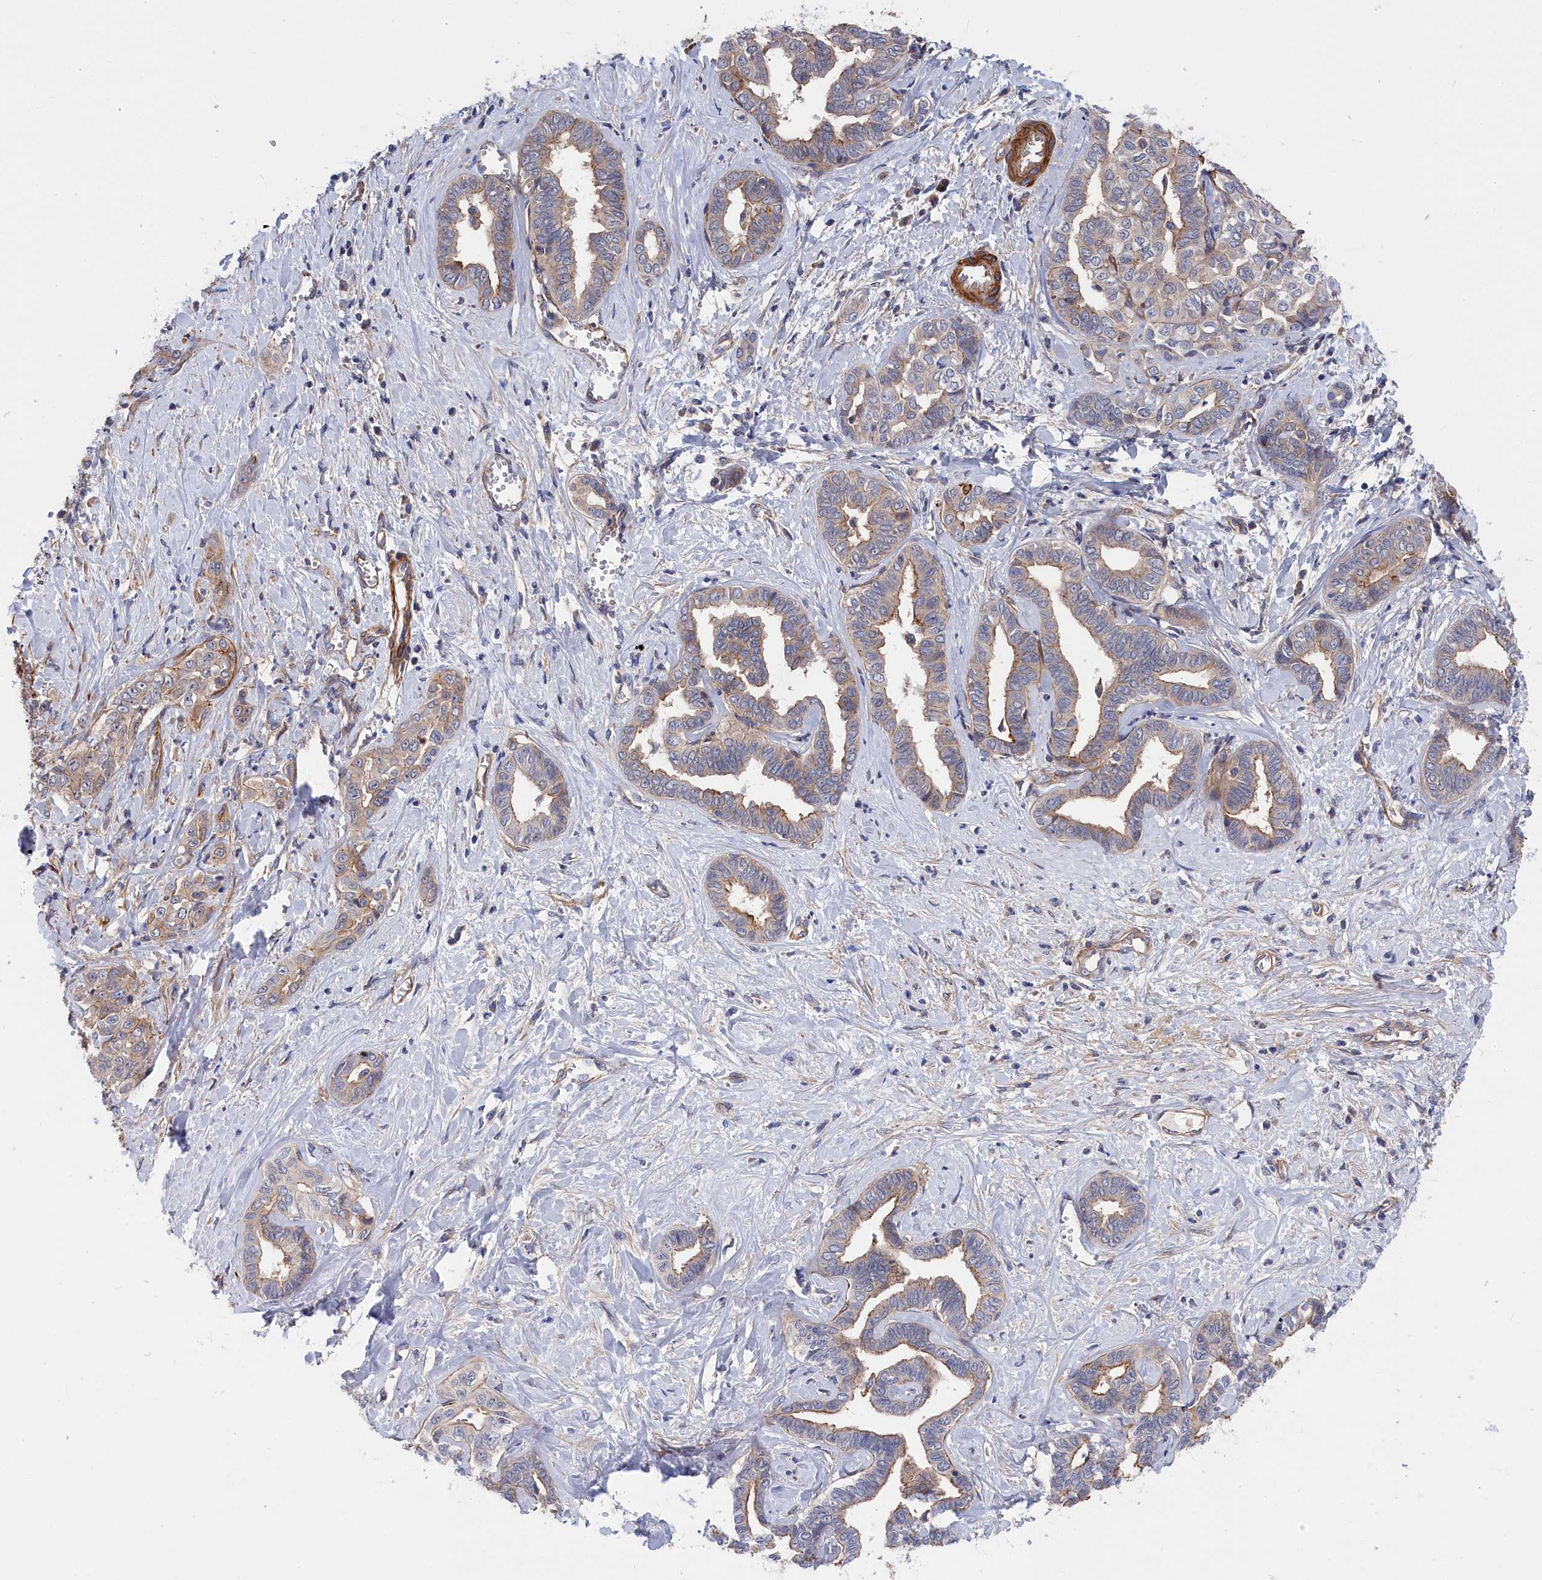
{"staining": {"intensity": "weak", "quantity": "25%-75%", "location": "cytoplasmic/membranous"}, "tissue": "liver cancer", "cell_type": "Tumor cells", "image_type": "cancer", "snomed": [{"axis": "morphology", "description": "Cholangiocarcinoma"}, {"axis": "topography", "description": "Liver"}], "caption": "IHC (DAB) staining of cholangiocarcinoma (liver) shows weak cytoplasmic/membranous protein expression in about 25%-75% of tumor cells.", "gene": "LDHD", "patient": {"sex": "female", "age": 77}}